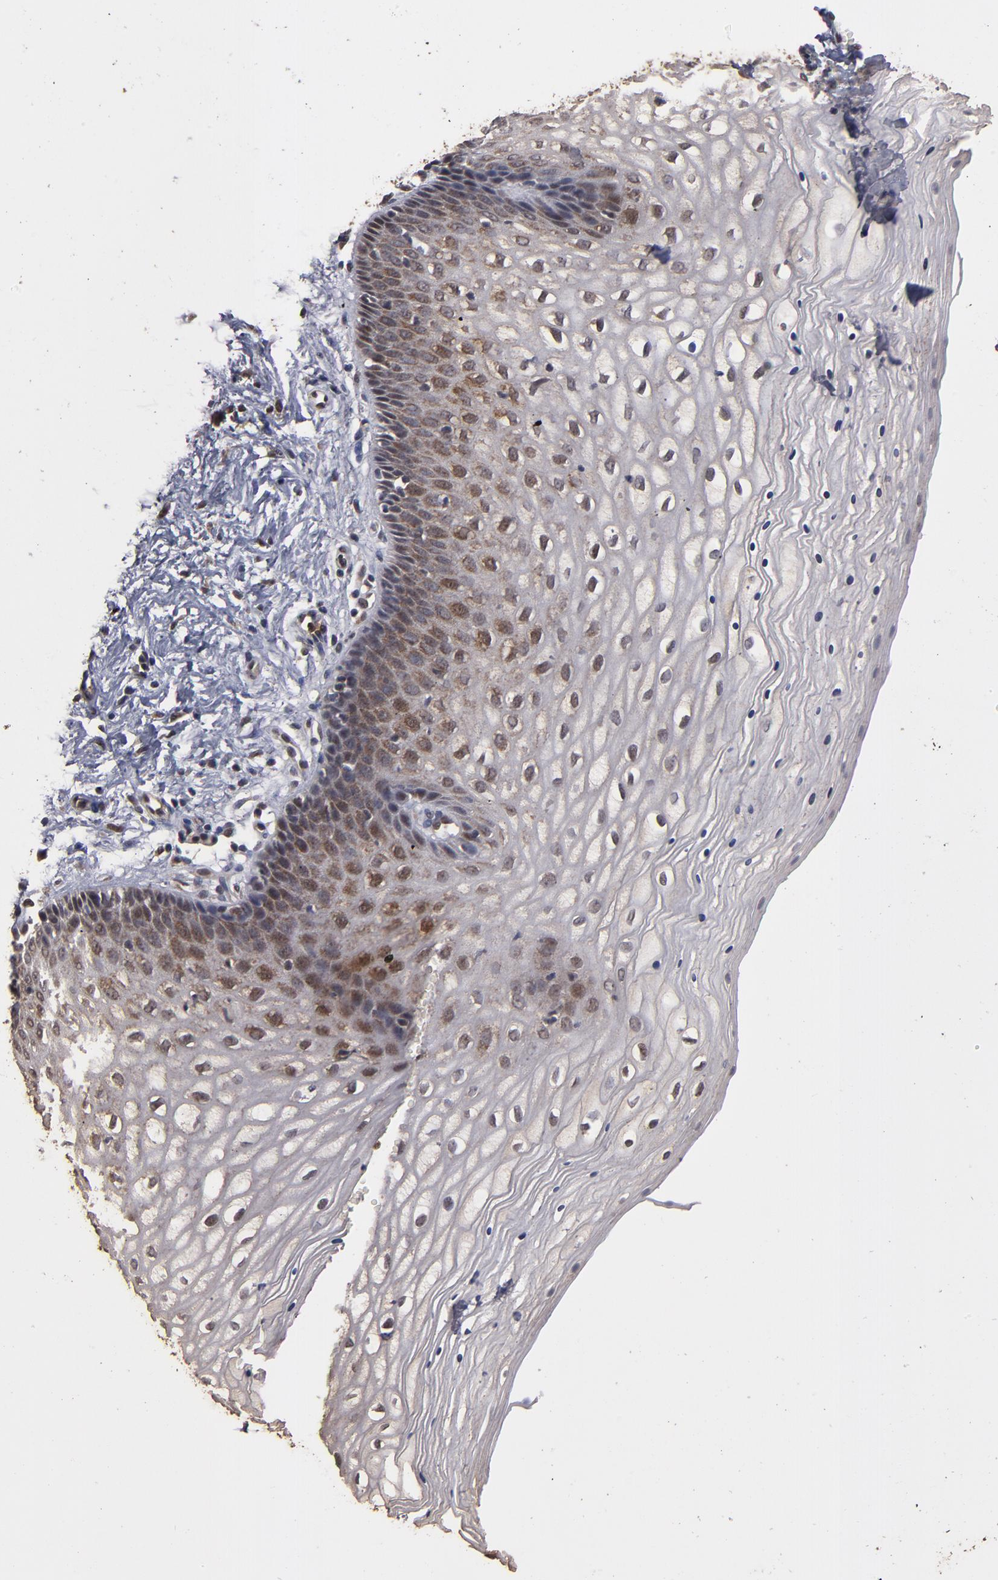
{"staining": {"intensity": "moderate", "quantity": ">75%", "location": "cytoplasmic/membranous,nuclear"}, "tissue": "vagina", "cell_type": "Squamous epithelial cells", "image_type": "normal", "snomed": [{"axis": "morphology", "description": "Normal tissue, NOS"}, {"axis": "topography", "description": "Vagina"}], "caption": "Human vagina stained with a brown dye displays moderate cytoplasmic/membranous,nuclear positive positivity in approximately >75% of squamous epithelial cells.", "gene": "CUL5", "patient": {"sex": "female", "age": 34}}